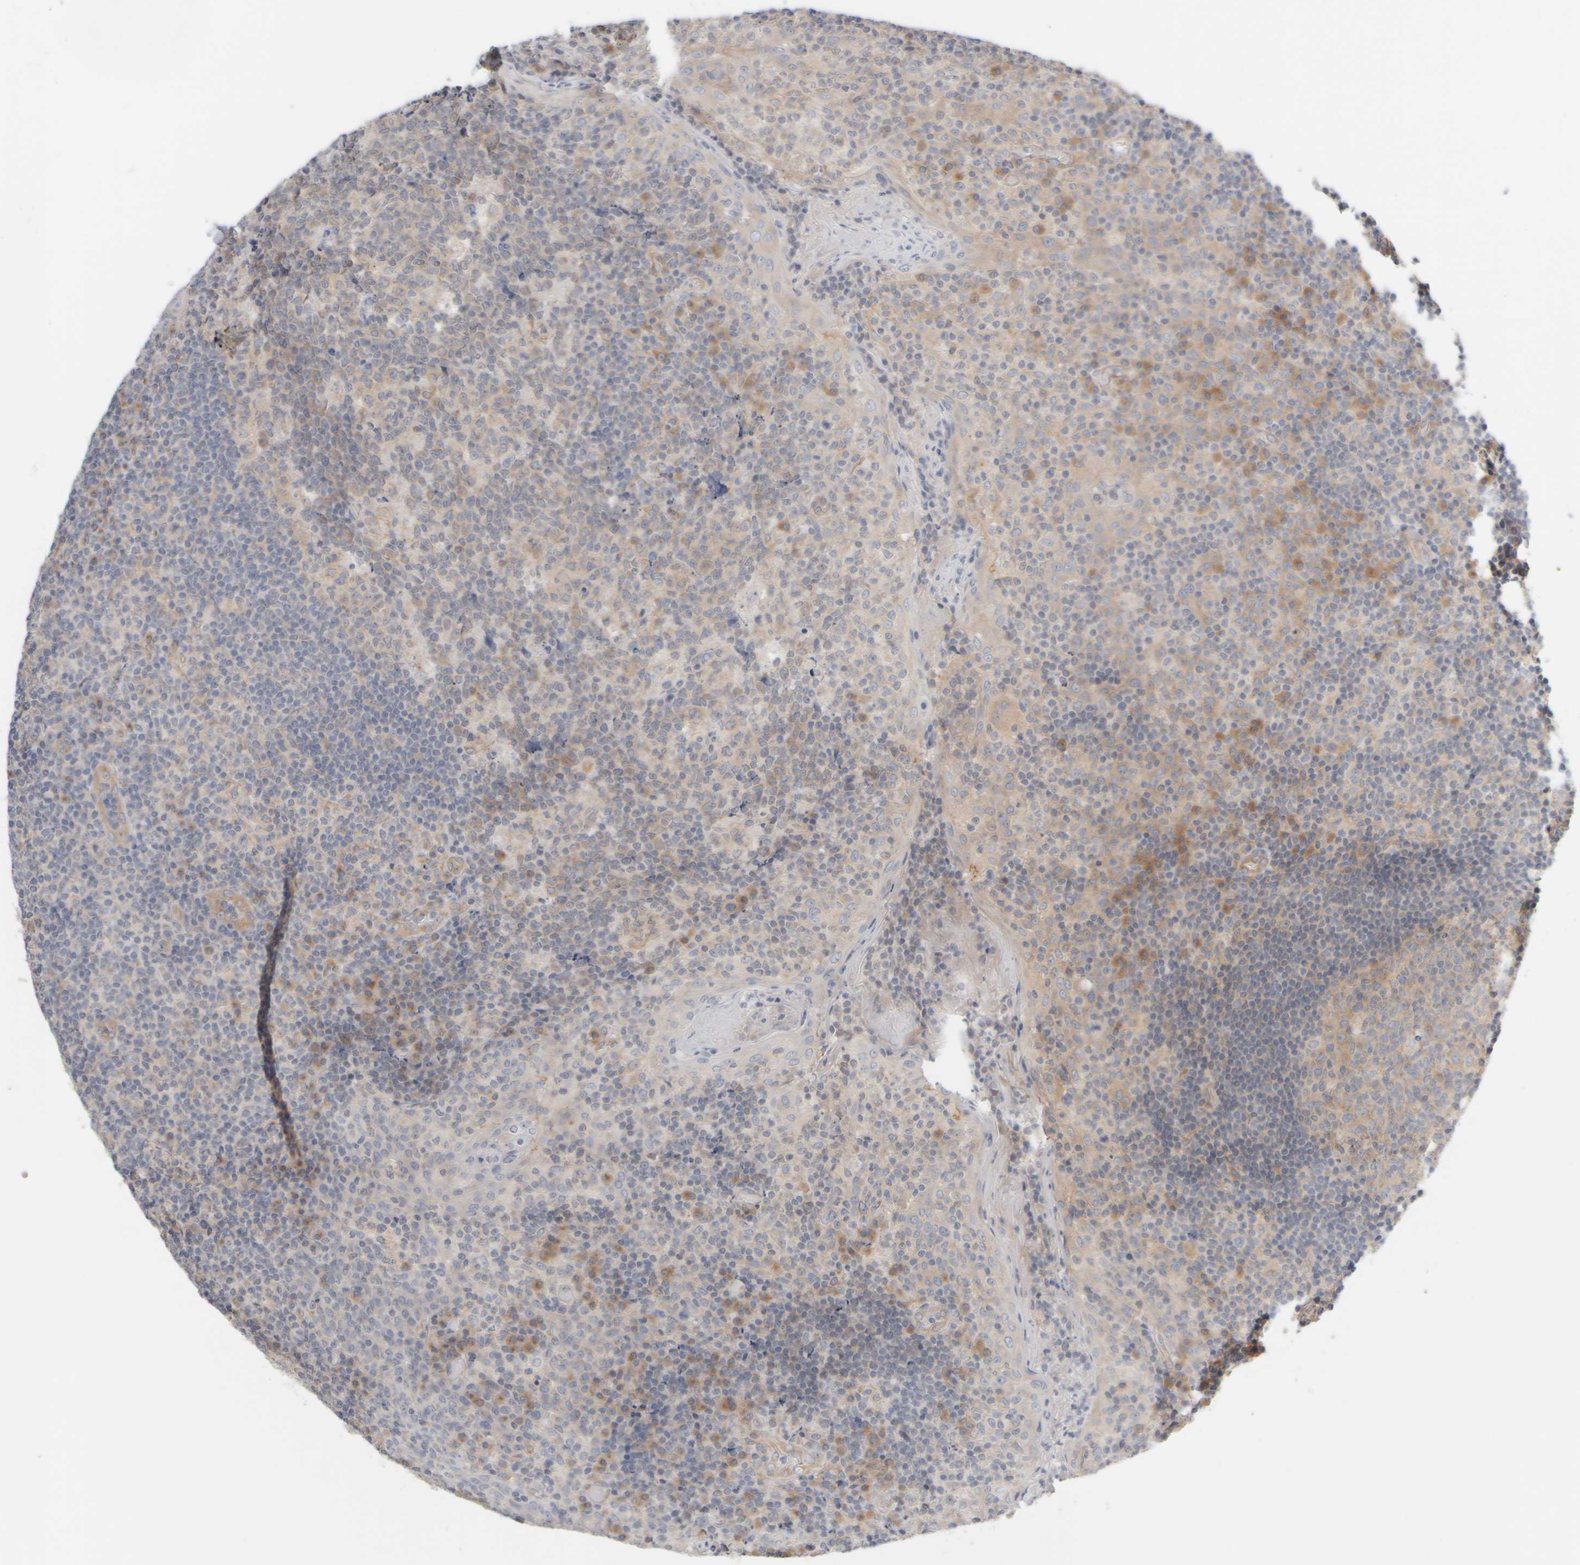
{"staining": {"intensity": "weak", "quantity": "<25%", "location": "cytoplasmic/membranous"}, "tissue": "tonsil", "cell_type": "Germinal center cells", "image_type": "normal", "snomed": [{"axis": "morphology", "description": "Normal tissue, NOS"}, {"axis": "topography", "description": "Tonsil"}], "caption": "DAB (3,3'-diaminobenzidine) immunohistochemical staining of normal human tonsil shows no significant expression in germinal center cells.", "gene": "GOPC", "patient": {"sex": "female", "age": 19}}